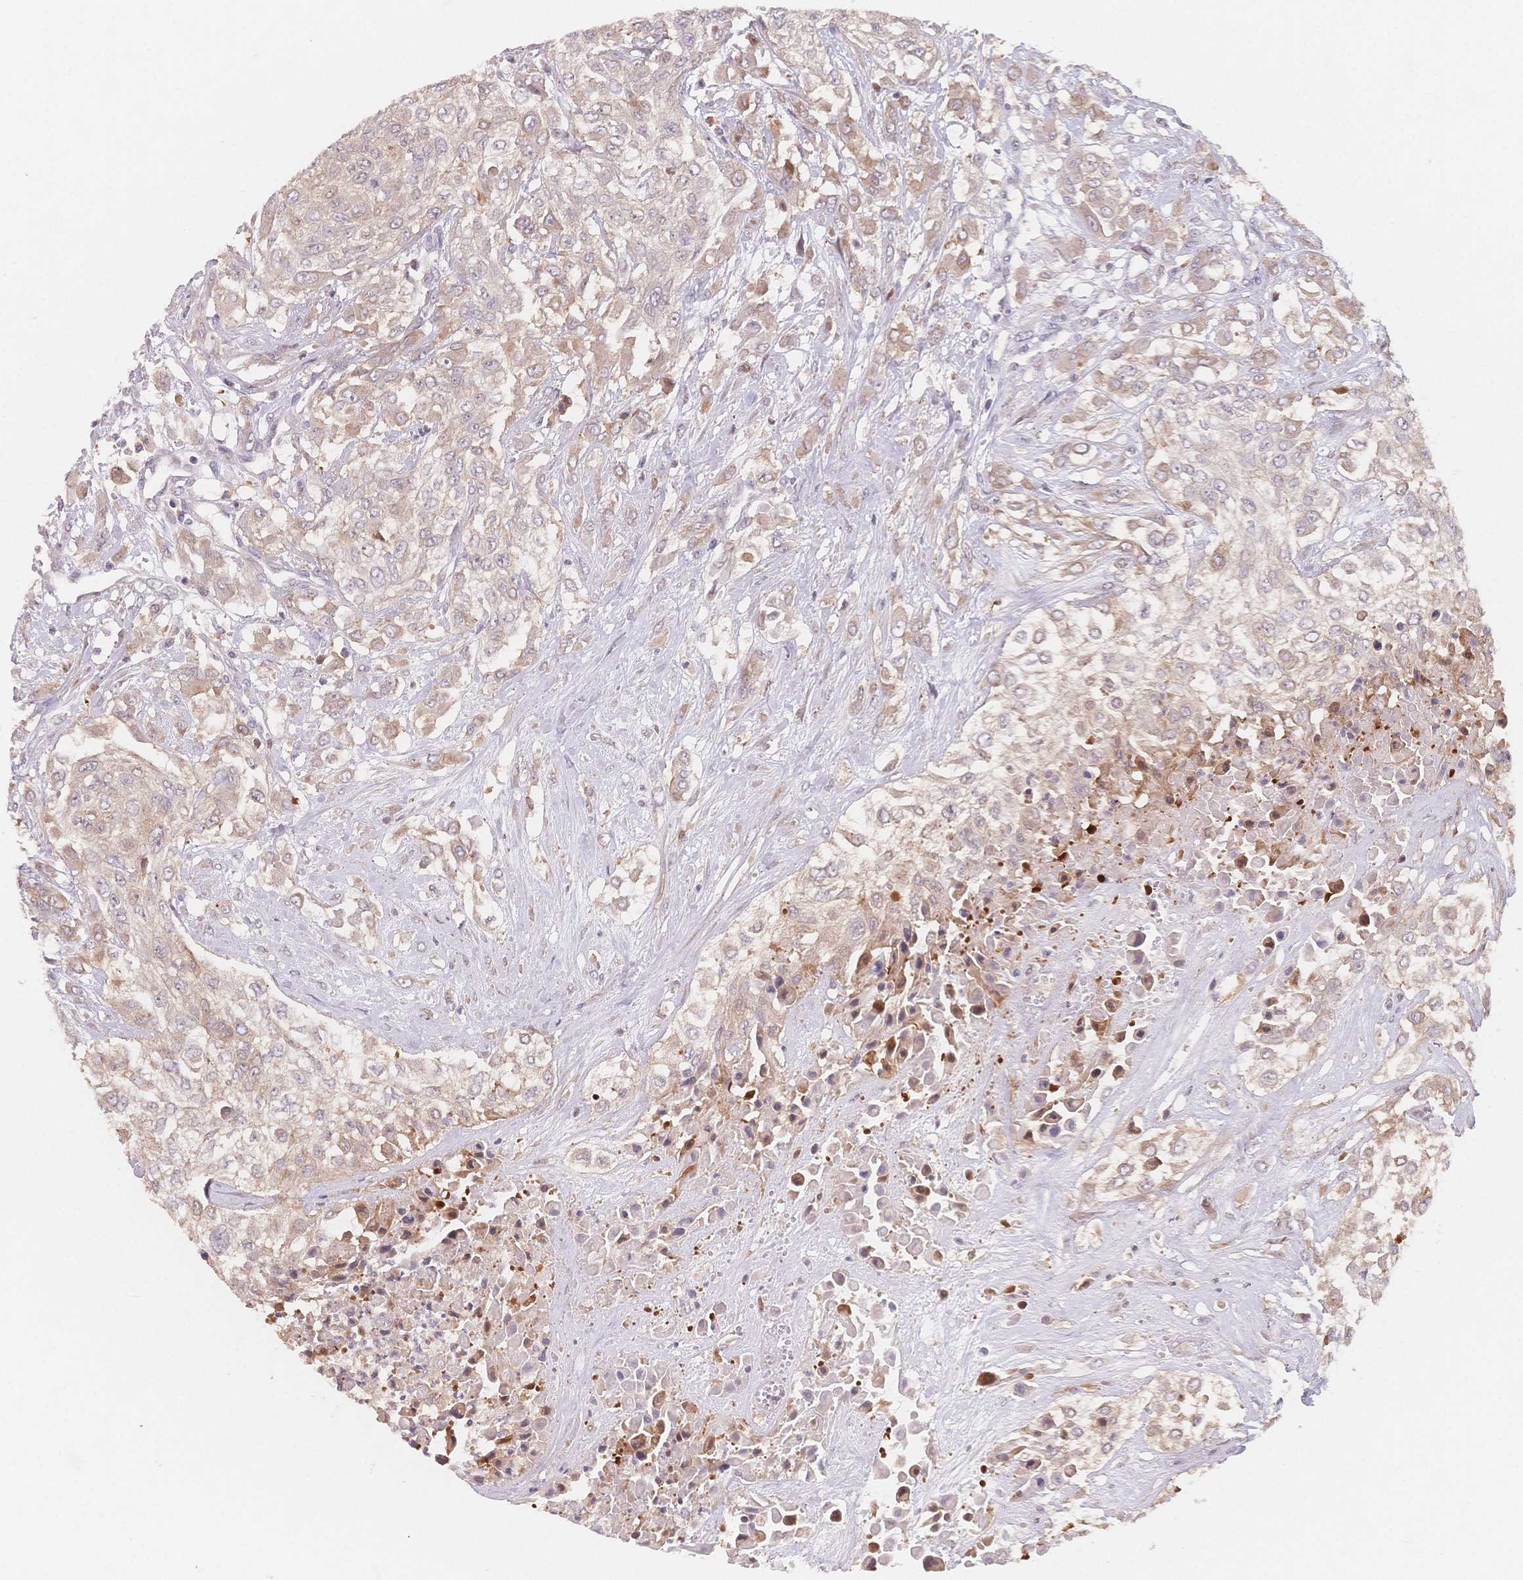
{"staining": {"intensity": "weak", "quantity": "25%-75%", "location": "cytoplasmic/membranous"}, "tissue": "urothelial cancer", "cell_type": "Tumor cells", "image_type": "cancer", "snomed": [{"axis": "morphology", "description": "Urothelial carcinoma, High grade"}, {"axis": "topography", "description": "Urinary bladder"}], "caption": "Weak cytoplasmic/membranous positivity is seen in about 25%-75% of tumor cells in urothelial cancer.", "gene": "C12orf75", "patient": {"sex": "male", "age": 57}}